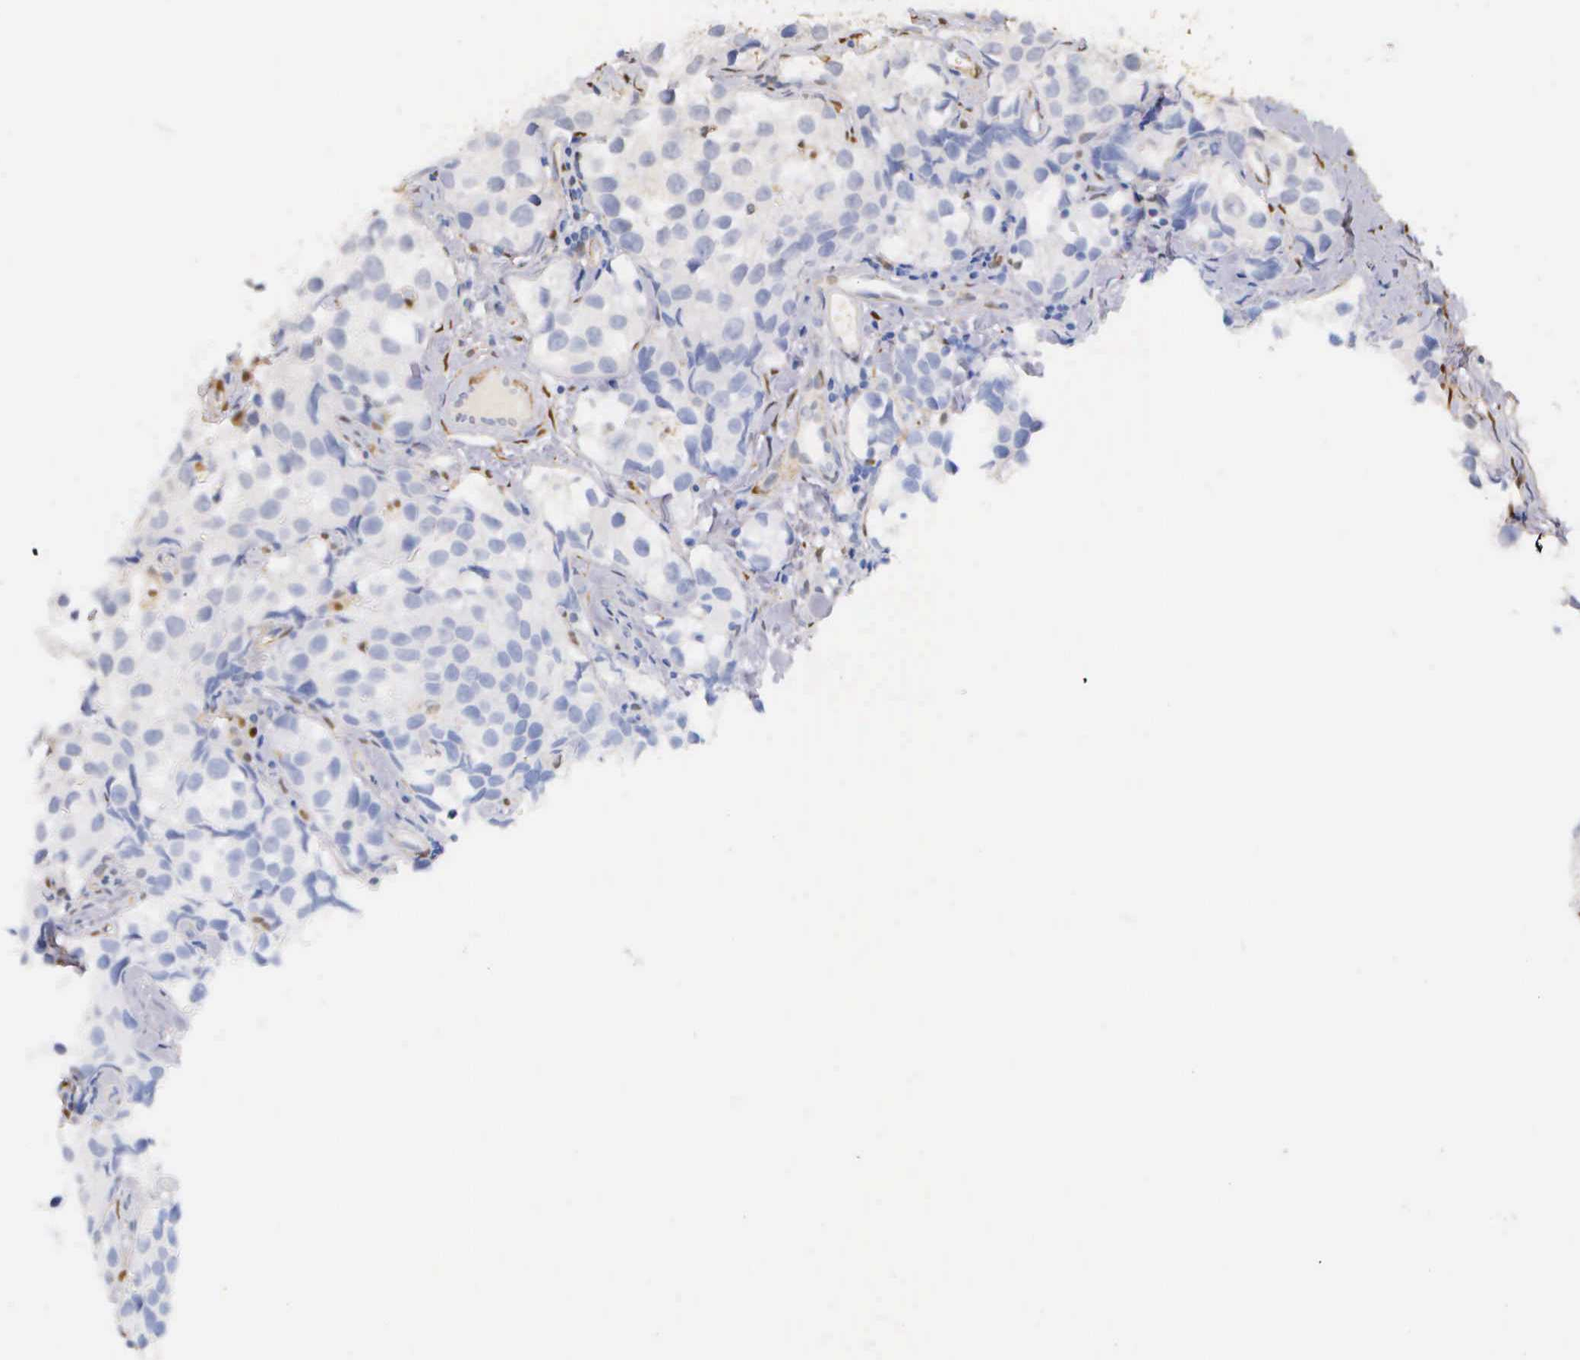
{"staining": {"intensity": "negative", "quantity": "none", "location": "none"}, "tissue": "testis cancer", "cell_type": "Tumor cells", "image_type": "cancer", "snomed": [{"axis": "morphology", "description": "Seminoma, NOS"}, {"axis": "topography", "description": "Testis"}], "caption": "Tumor cells are negative for brown protein staining in testis seminoma.", "gene": "LGALS1", "patient": {"sex": "male", "age": 39}}